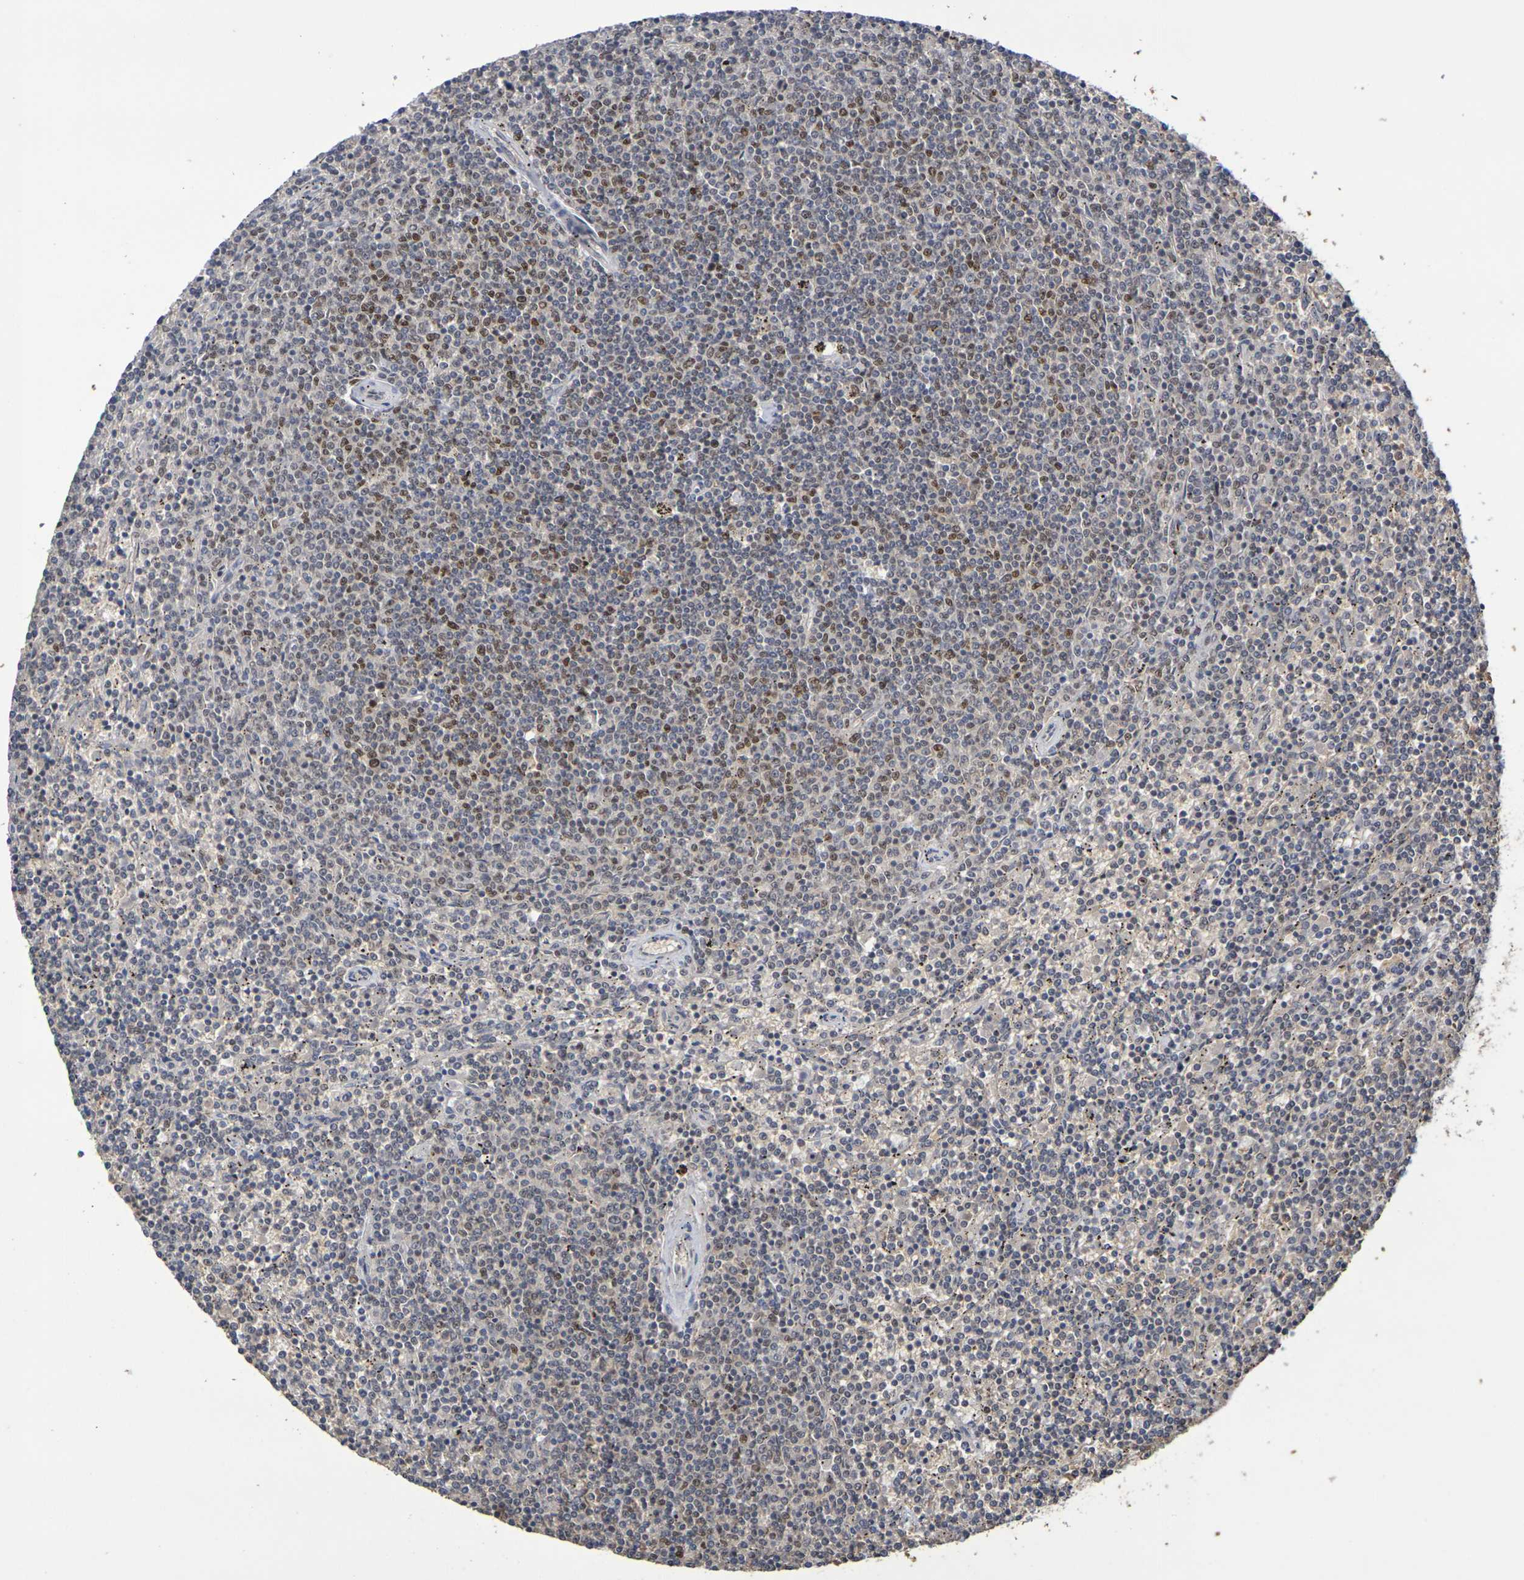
{"staining": {"intensity": "moderate", "quantity": "25%-75%", "location": "nuclear"}, "tissue": "lymphoma", "cell_type": "Tumor cells", "image_type": "cancer", "snomed": [{"axis": "morphology", "description": "Malignant lymphoma, non-Hodgkin's type, Low grade"}, {"axis": "topography", "description": "Spleen"}], "caption": "The histopathology image reveals immunohistochemical staining of malignant lymphoma, non-Hodgkin's type (low-grade). There is moderate nuclear expression is present in about 25%-75% of tumor cells. The staining was performed using DAB to visualize the protein expression in brown, while the nuclei were stained in blue with hematoxylin (Magnification: 20x).", "gene": "TERF2", "patient": {"sex": "female", "age": 50}}